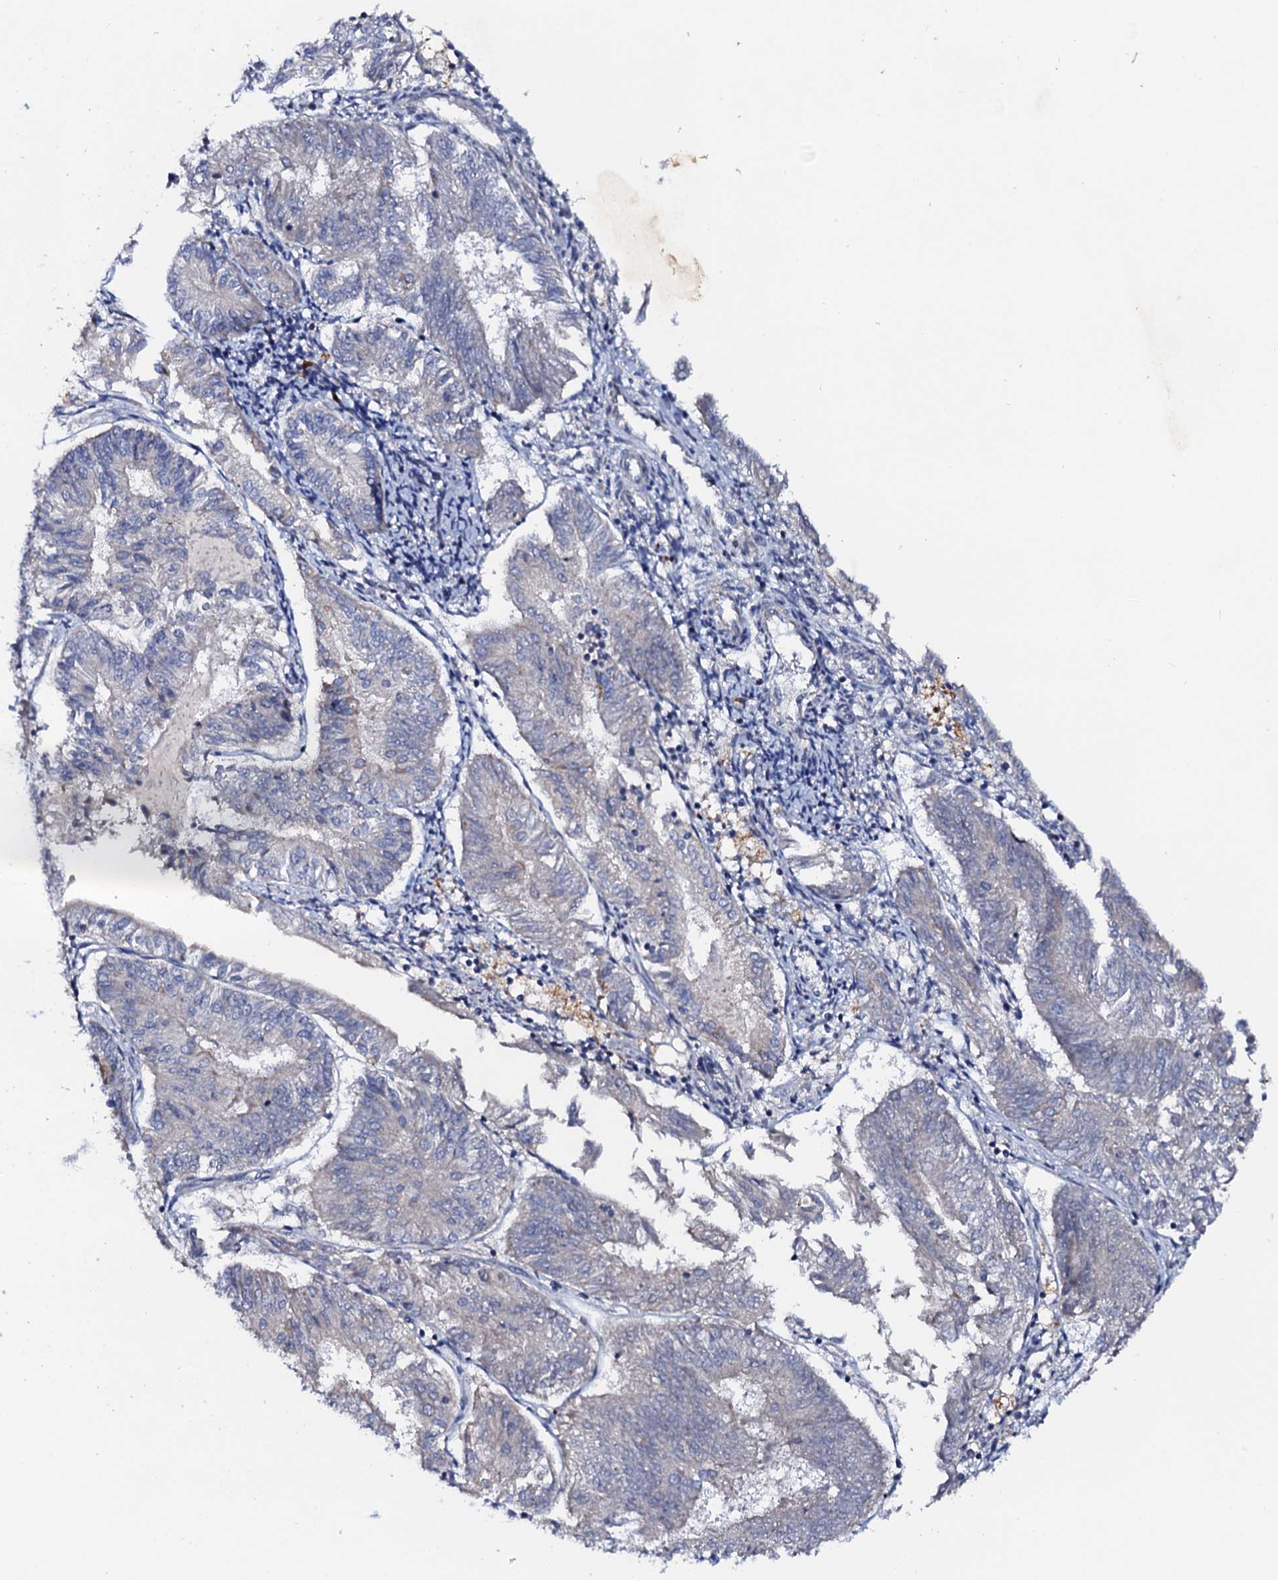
{"staining": {"intensity": "negative", "quantity": "none", "location": "none"}, "tissue": "endometrial cancer", "cell_type": "Tumor cells", "image_type": "cancer", "snomed": [{"axis": "morphology", "description": "Adenocarcinoma, NOS"}, {"axis": "topography", "description": "Endometrium"}], "caption": "Human endometrial adenocarcinoma stained for a protein using immunohistochemistry (IHC) reveals no positivity in tumor cells.", "gene": "MRPL48", "patient": {"sex": "female", "age": 58}}